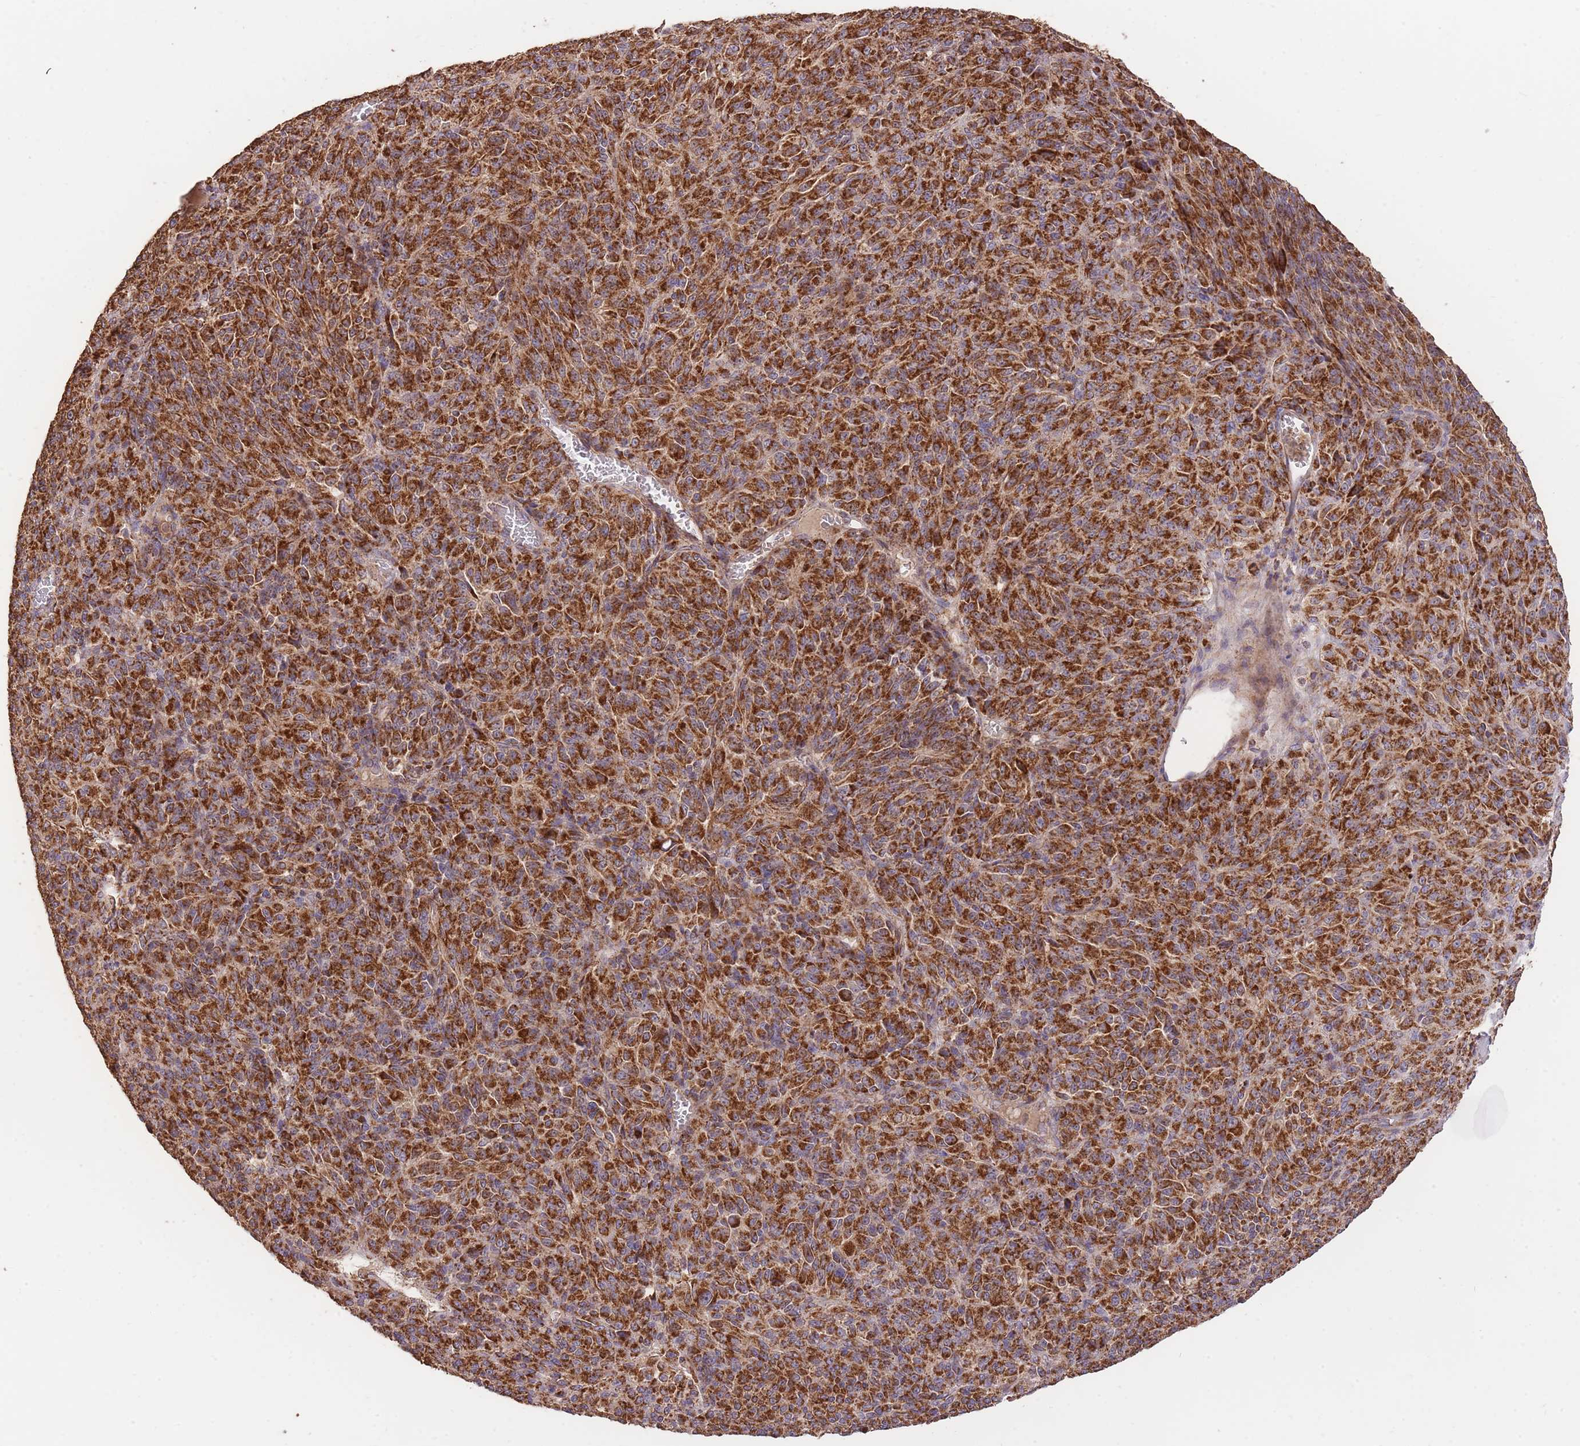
{"staining": {"intensity": "strong", "quantity": ">75%", "location": "cytoplasmic/membranous"}, "tissue": "melanoma", "cell_type": "Tumor cells", "image_type": "cancer", "snomed": [{"axis": "morphology", "description": "Malignant melanoma, Metastatic site"}, {"axis": "topography", "description": "Brain"}], "caption": "A brown stain highlights strong cytoplasmic/membranous positivity of a protein in malignant melanoma (metastatic site) tumor cells.", "gene": "PREP", "patient": {"sex": "female", "age": 56}}